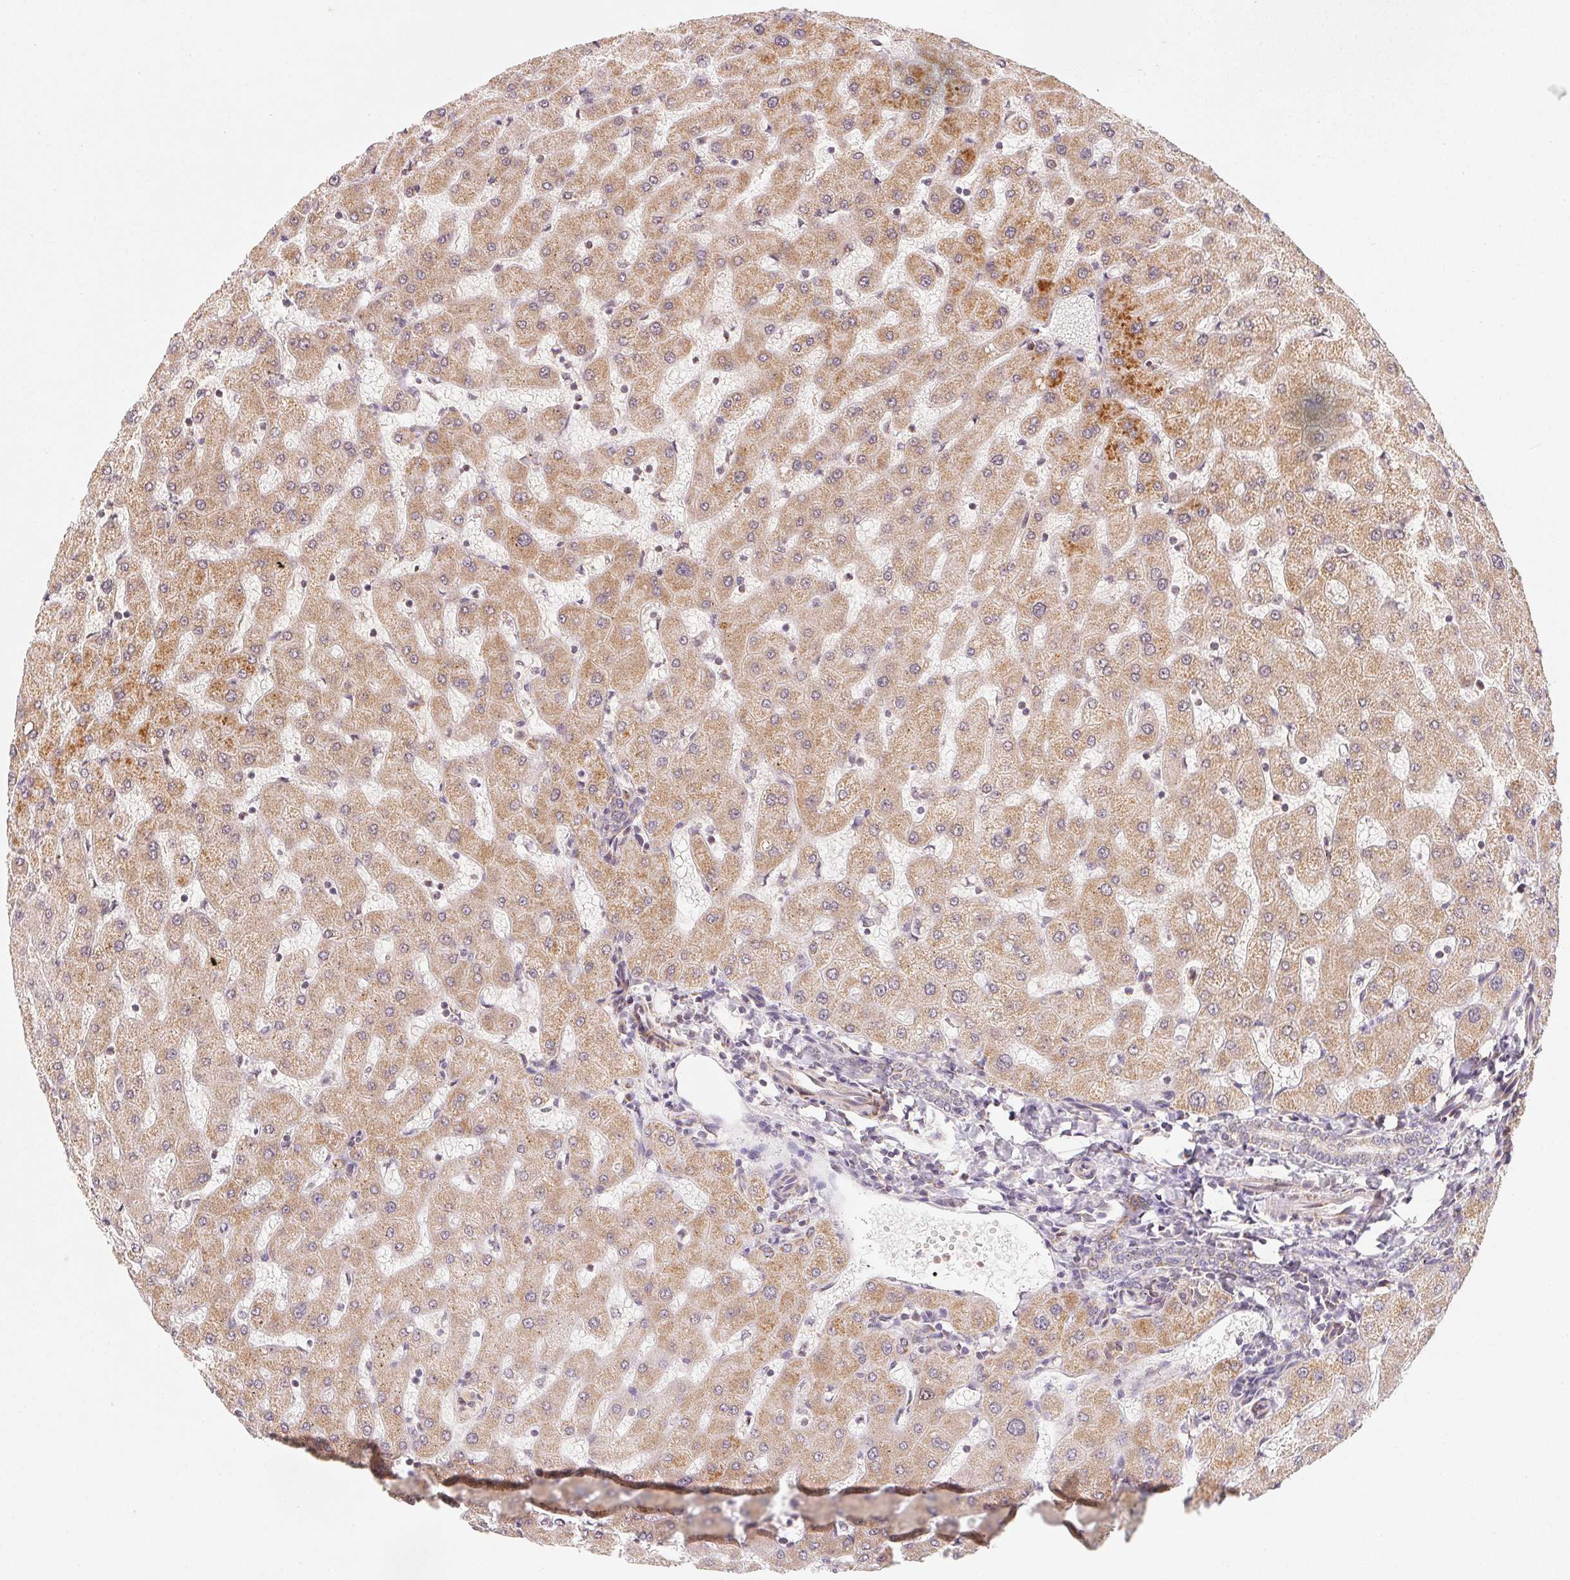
{"staining": {"intensity": "weak", "quantity": "<25%", "location": "cytoplasmic/membranous"}, "tissue": "liver", "cell_type": "Cholangiocytes", "image_type": "normal", "snomed": [{"axis": "morphology", "description": "Normal tissue, NOS"}, {"axis": "topography", "description": "Liver"}], "caption": "Cholangiocytes show no significant positivity in benign liver.", "gene": "NDUFS6", "patient": {"sex": "female", "age": 63}}